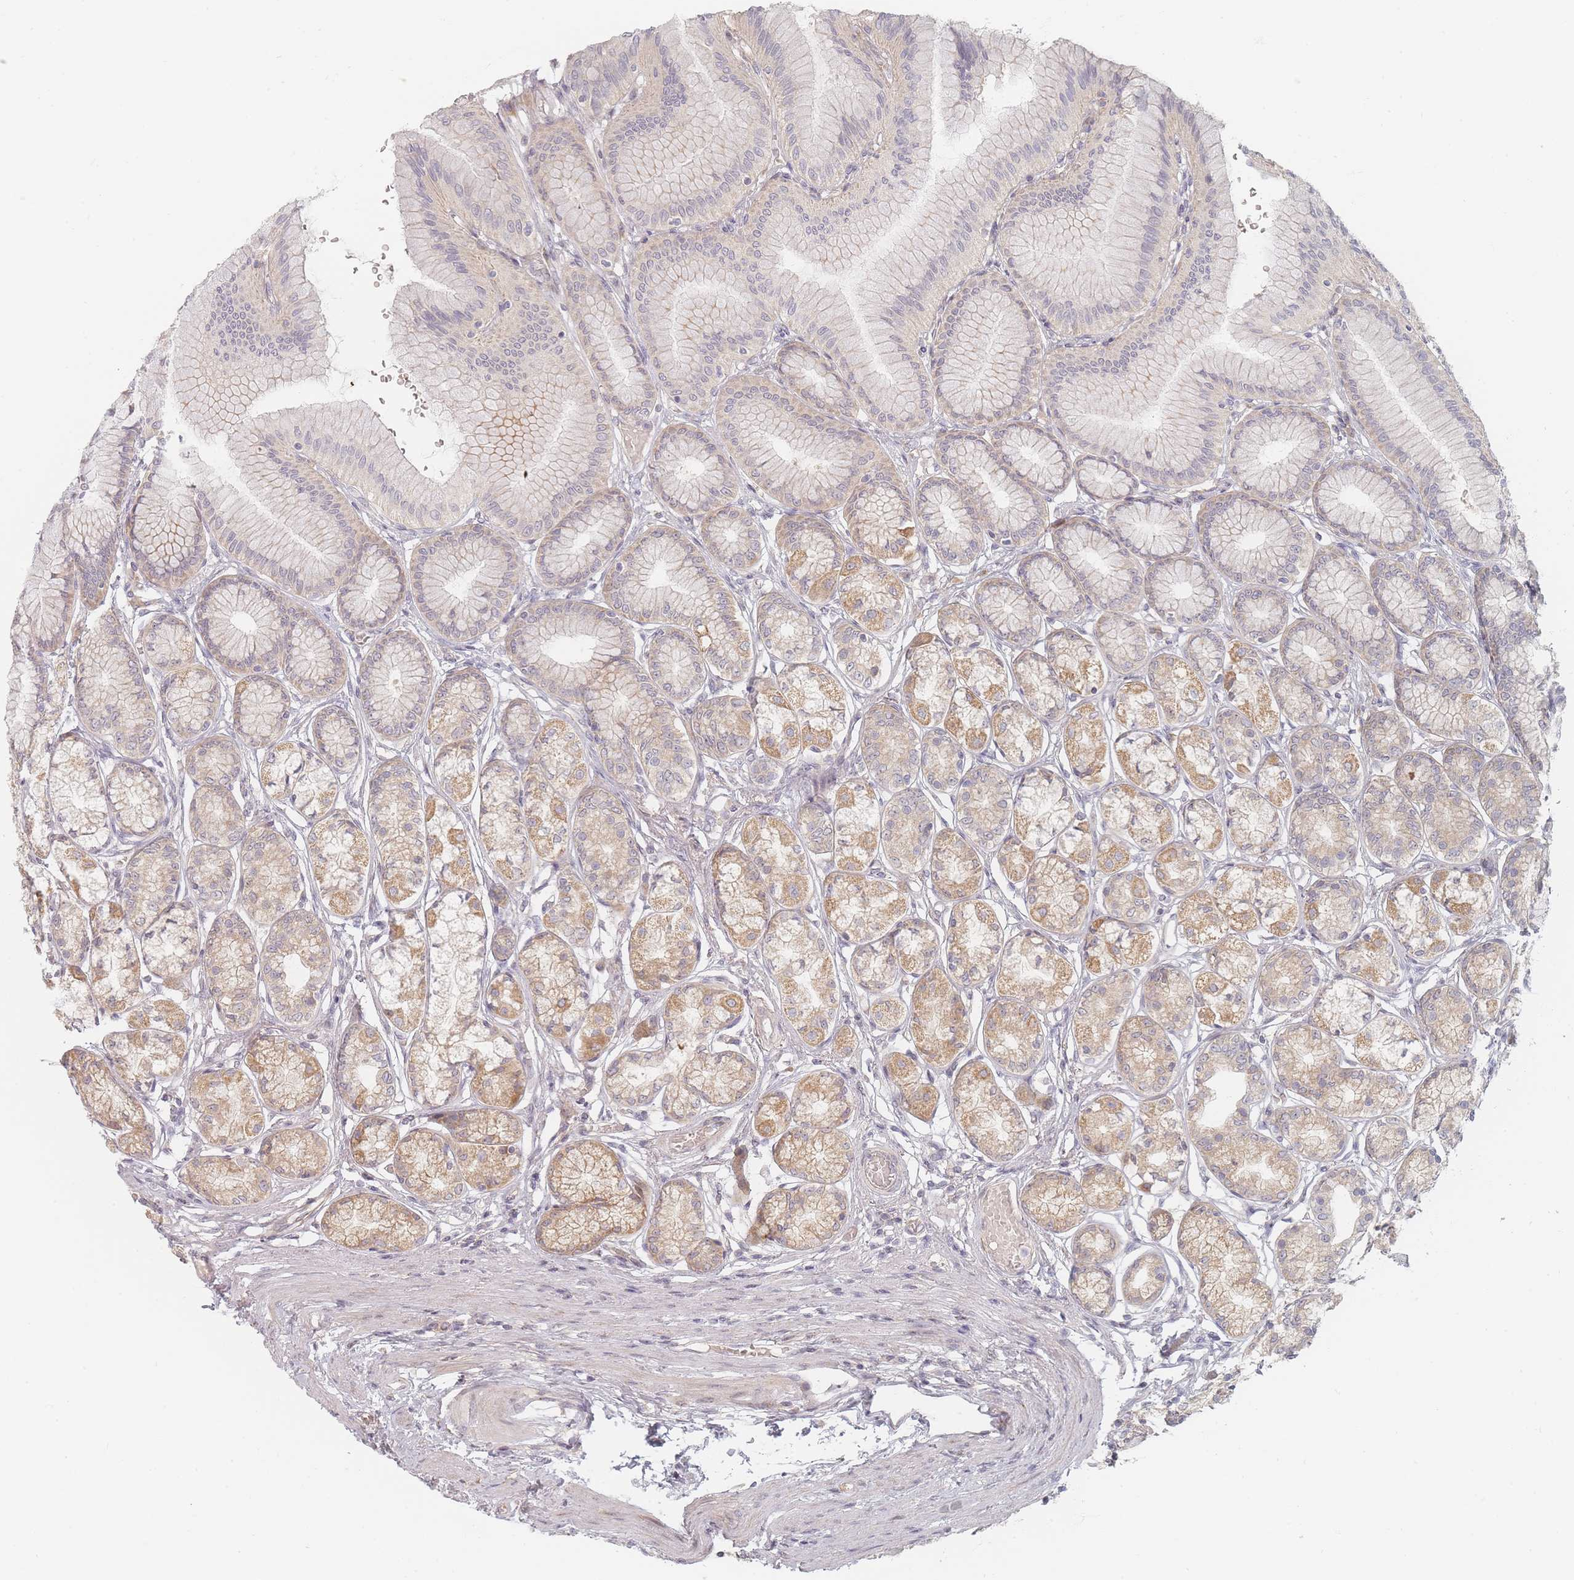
{"staining": {"intensity": "moderate", "quantity": ">75%", "location": "cytoplasmic/membranous"}, "tissue": "stomach", "cell_type": "Glandular cells", "image_type": "normal", "snomed": [{"axis": "morphology", "description": "Normal tissue, NOS"}, {"axis": "morphology", "description": "Adenocarcinoma, NOS"}, {"axis": "morphology", "description": "Adenocarcinoma, High grade"}, {"axis": "topography", "description": "Stomach, upper"}, {"axis": "topography", "description": "Stomach"}], "caption": "Immunohistochemical staining of benign stomach displays >75% levels of moderate cytoplasmic/membranous protein expression in approximately >75% of glandular cells. (IHC, brightfield microscopy, high magnification).", "gene": "ZKSCAN7", "patient": {"sex": "female", "age": 65}}